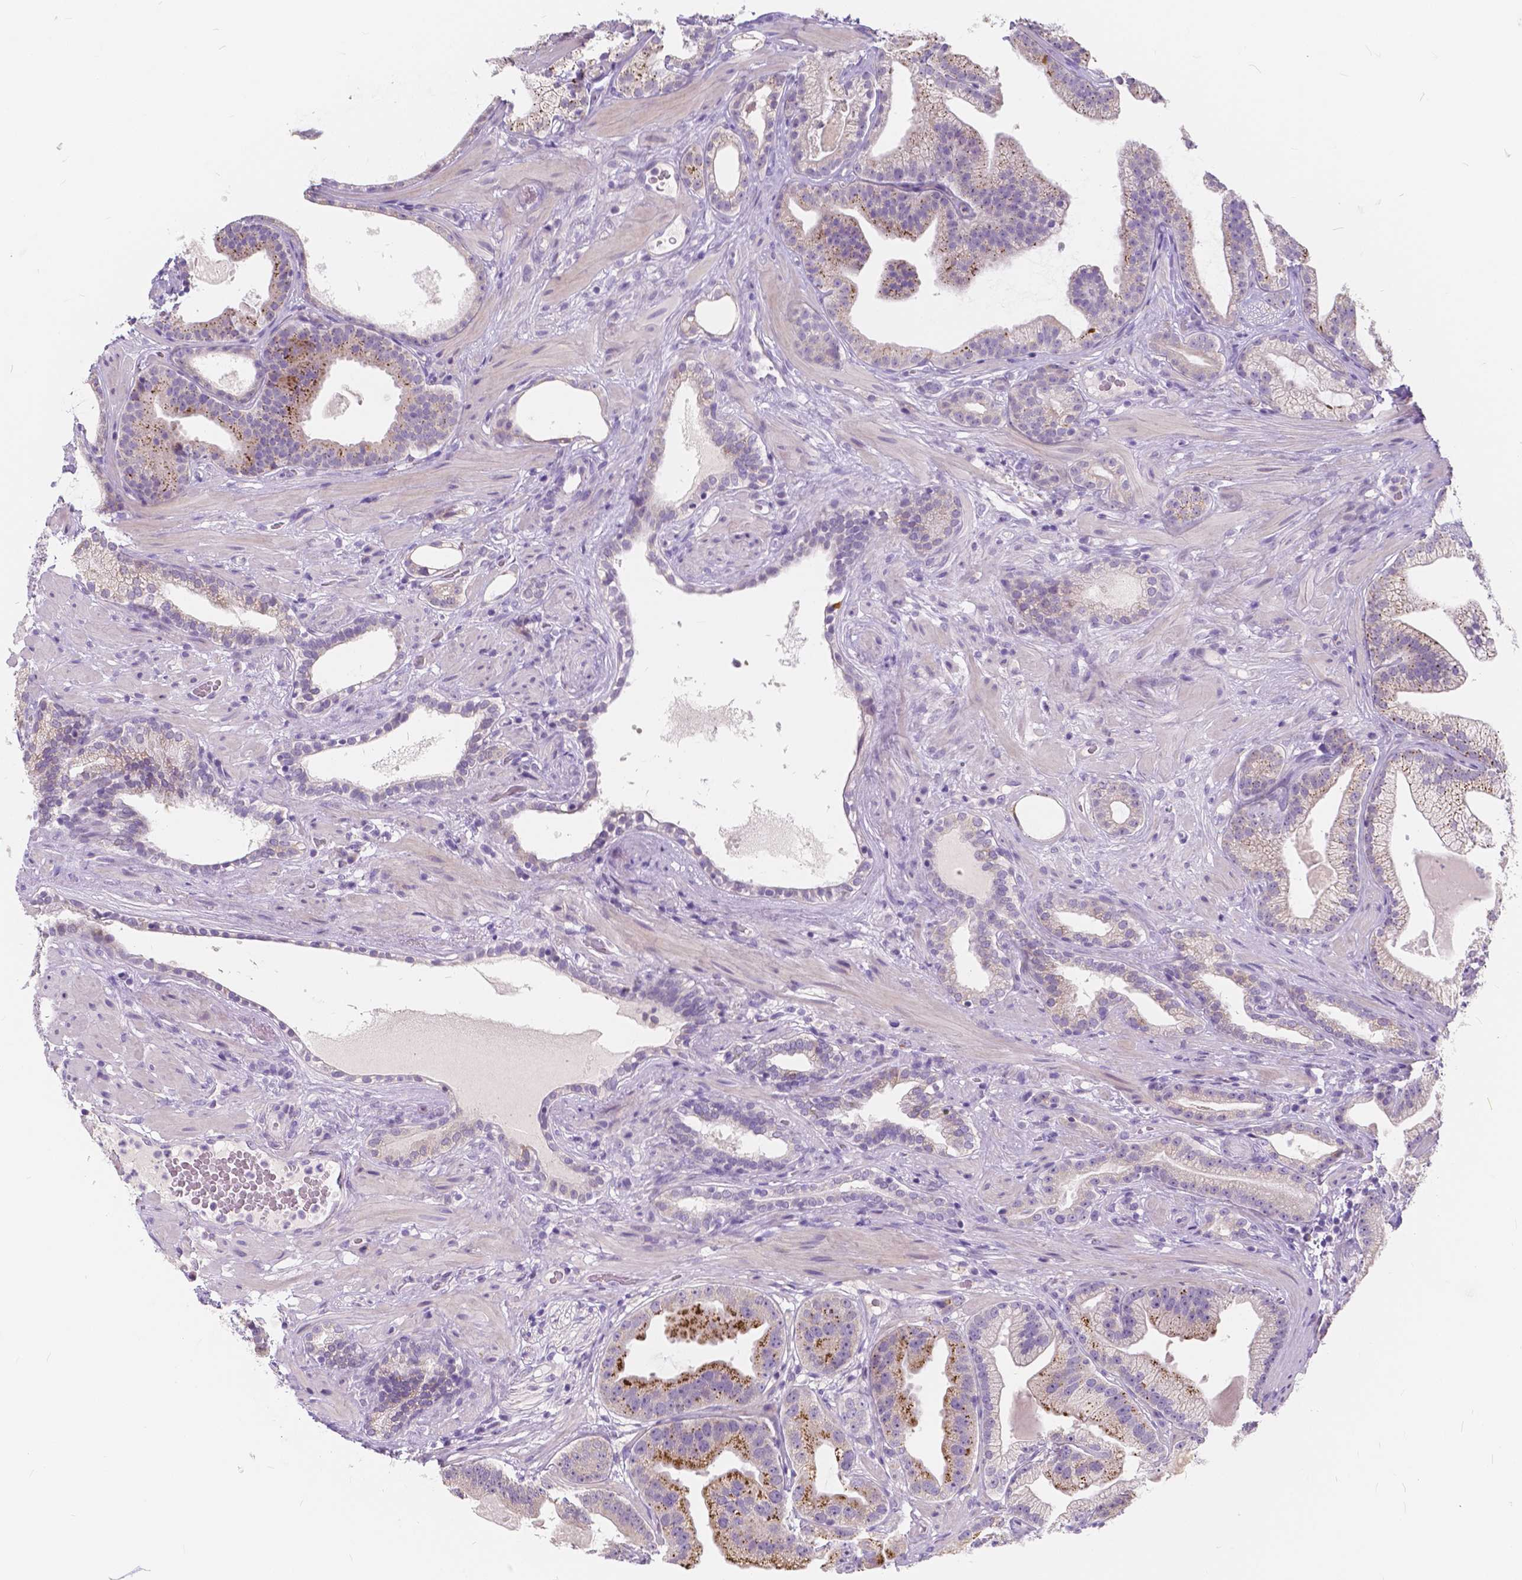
{"staining": {"intensity": "moderate", "quantity": "<25%", "location": "cytoplasmic/membranous"}, "tissue": "prostate cancer", "cell_type": "Tumor cells", "image_type": "cancer", "snomed": [{"axis": "morphology", "description": "Adenocarcinoma, Low grade"}, {"axis": "topography", "description": "Prostate"}], "caption": "Moderate cytoplasmic/membranous protein staining is identified in approximately <25% of tumor cells in low-grade adenocarcinoma (prostate). (Brightfield microscopy of DAB IHC at high magnification).", "gene": "RNF186", "patient": {"sex": "male", "age": 57}}